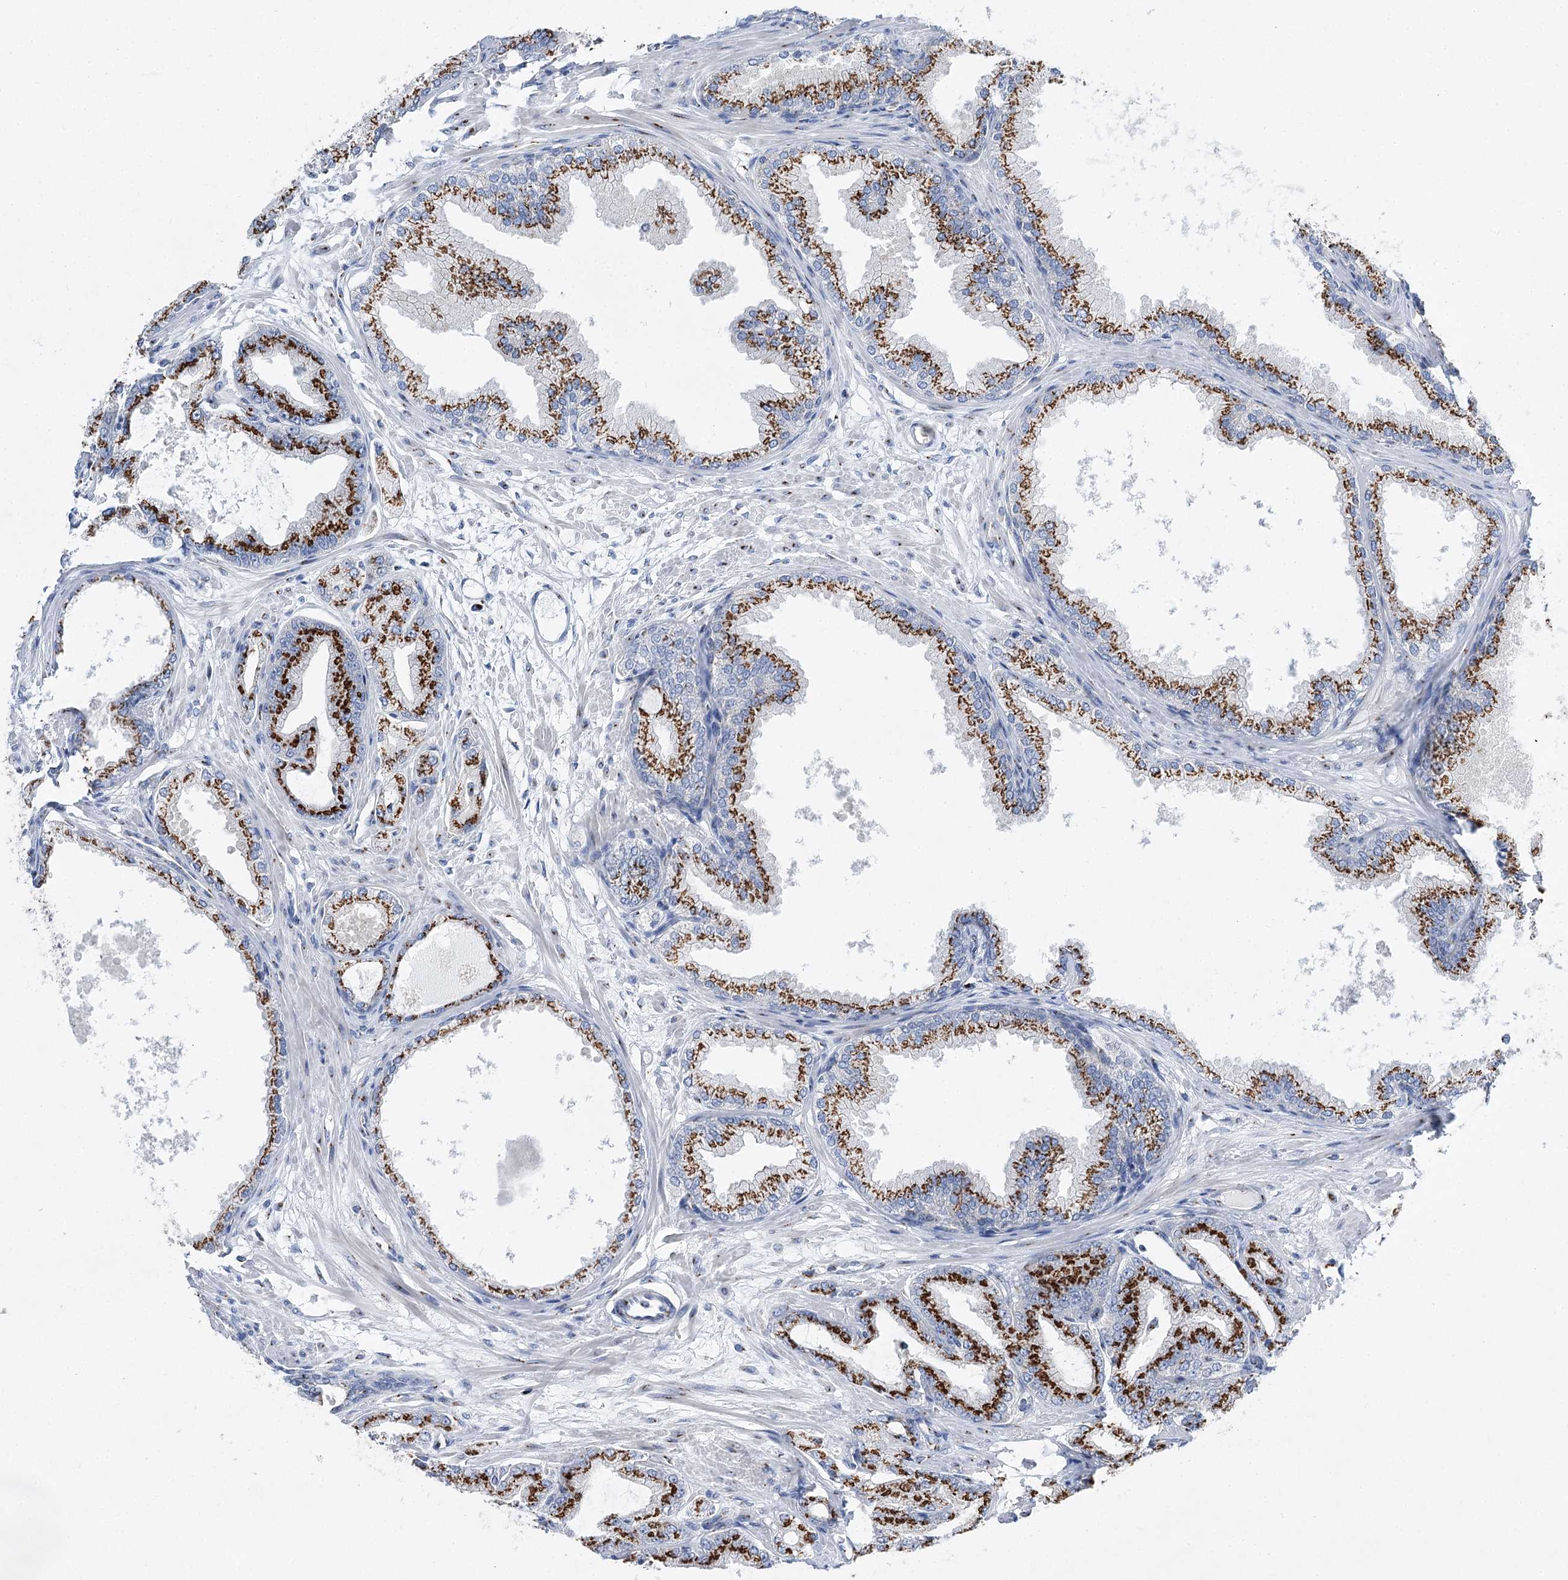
{"staining": {"intensity": "strong", "quantity": ">75%", "location": "cytoplasmic/membranous"}, "tissue": "prostate cancer", "cell_type": "Tumor cells", "image_type": "cancer", "snomed": [{"axis": "morphology", "description": "Adenocarcinoma, Low grade"}, {"axis": "topography", "description": "Prostate"}], "caption": "A brown stain shows strong cytoplasmic/membranous positivity of a protein in prostate adenocarcinoma (low-grade) tumor cells. (Brightfield microscopy of DAB IHC at high magnification).", "gene": "TMEM165", "patient": {"sex": "male", "age": 63}}